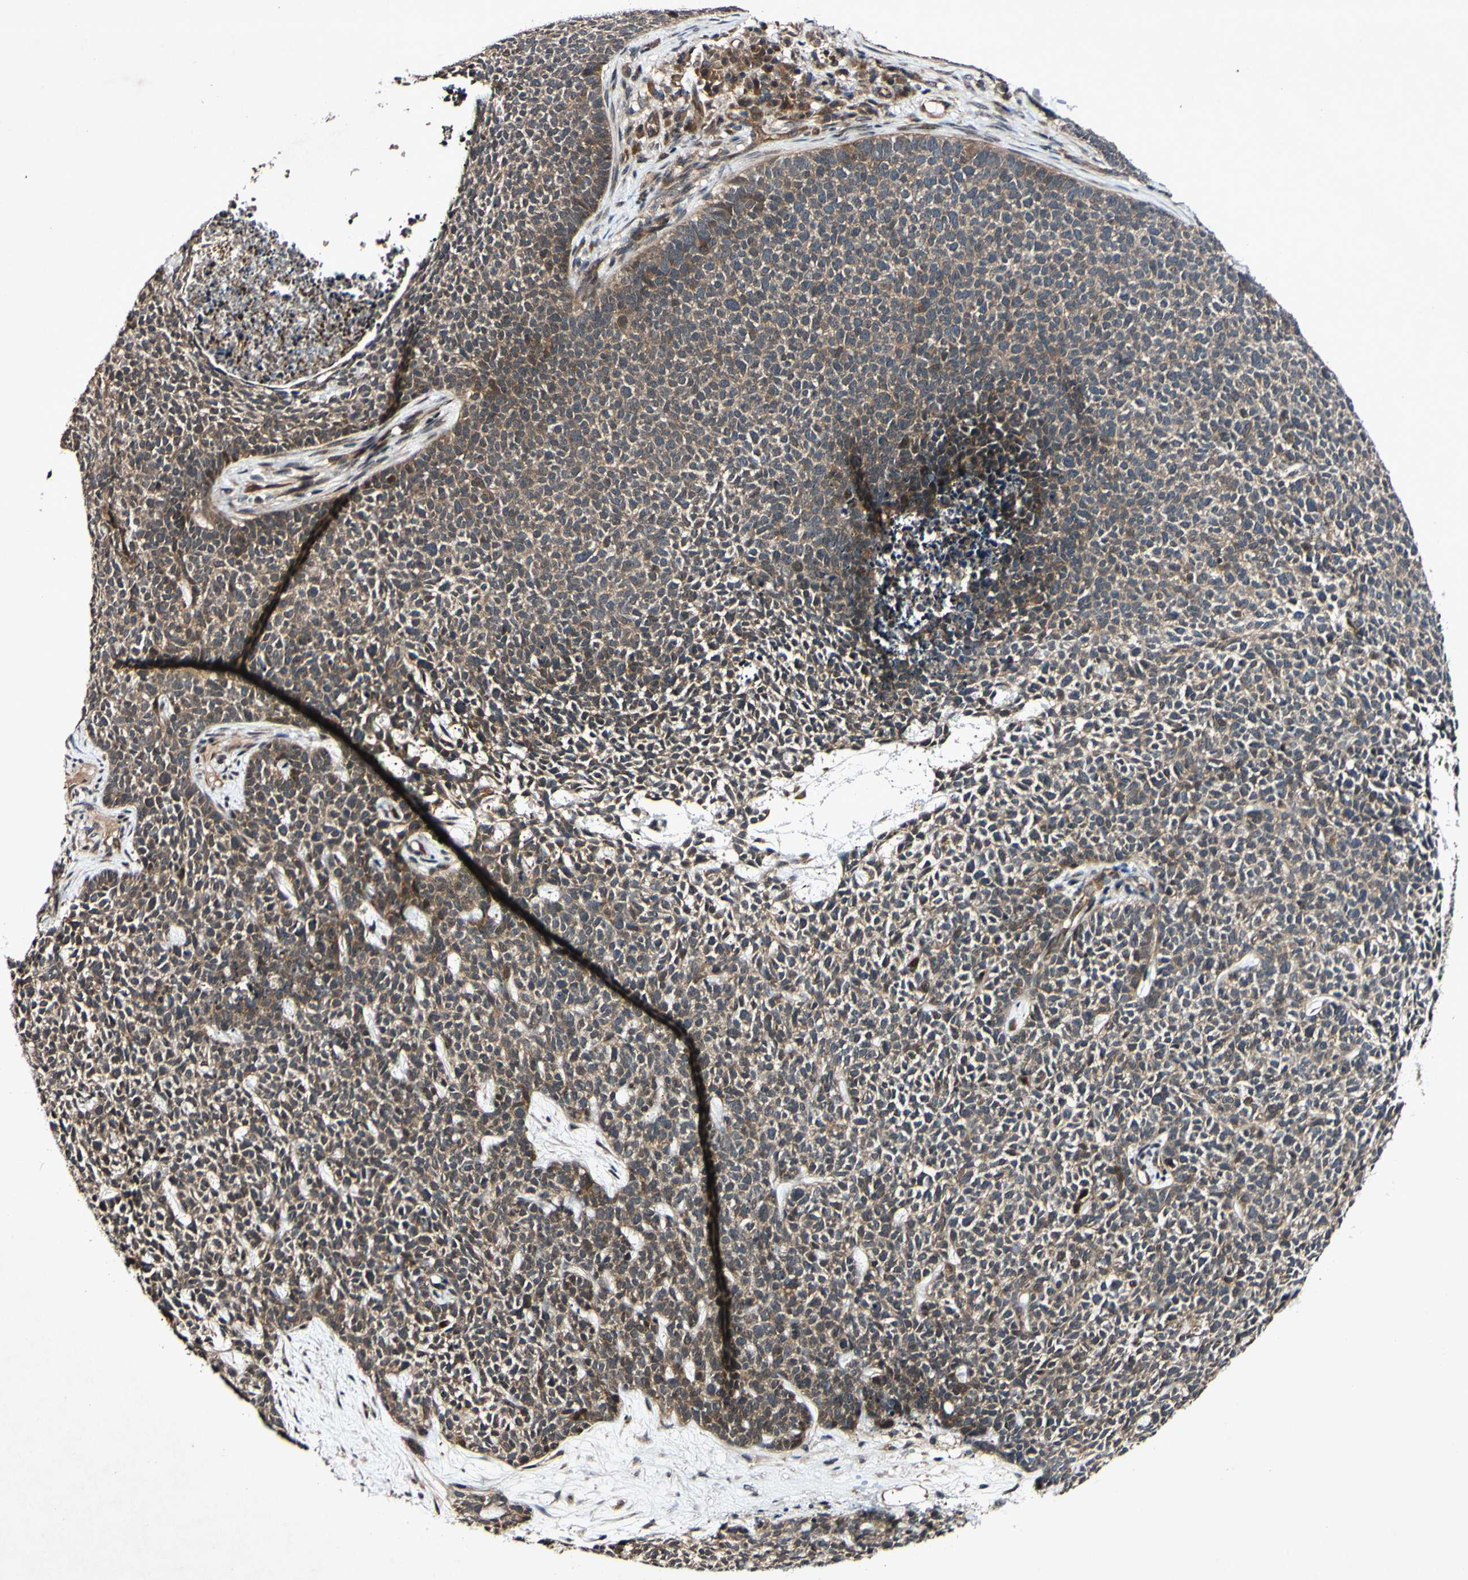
{"staining": {"intensity": "moderate", "quantity": ">75%", "location": "cytoplasmic/membranous"}, "tissue": "skin cancer", "cell_type": "Tumor cells", "image_type": "cancer", "snomed": [{"axis": "morphology", "description": "Basal cell carcinoma"}, {"axis": "topography", "description": "Skin"}], "caption": "Basal cell carcinoma (skin) stained for a protein displays moderate cytoplasmic/membranous positivity in tumor cells.", "gene": "CSNK1E", "patient": {"sex": "female", "age": 84}}